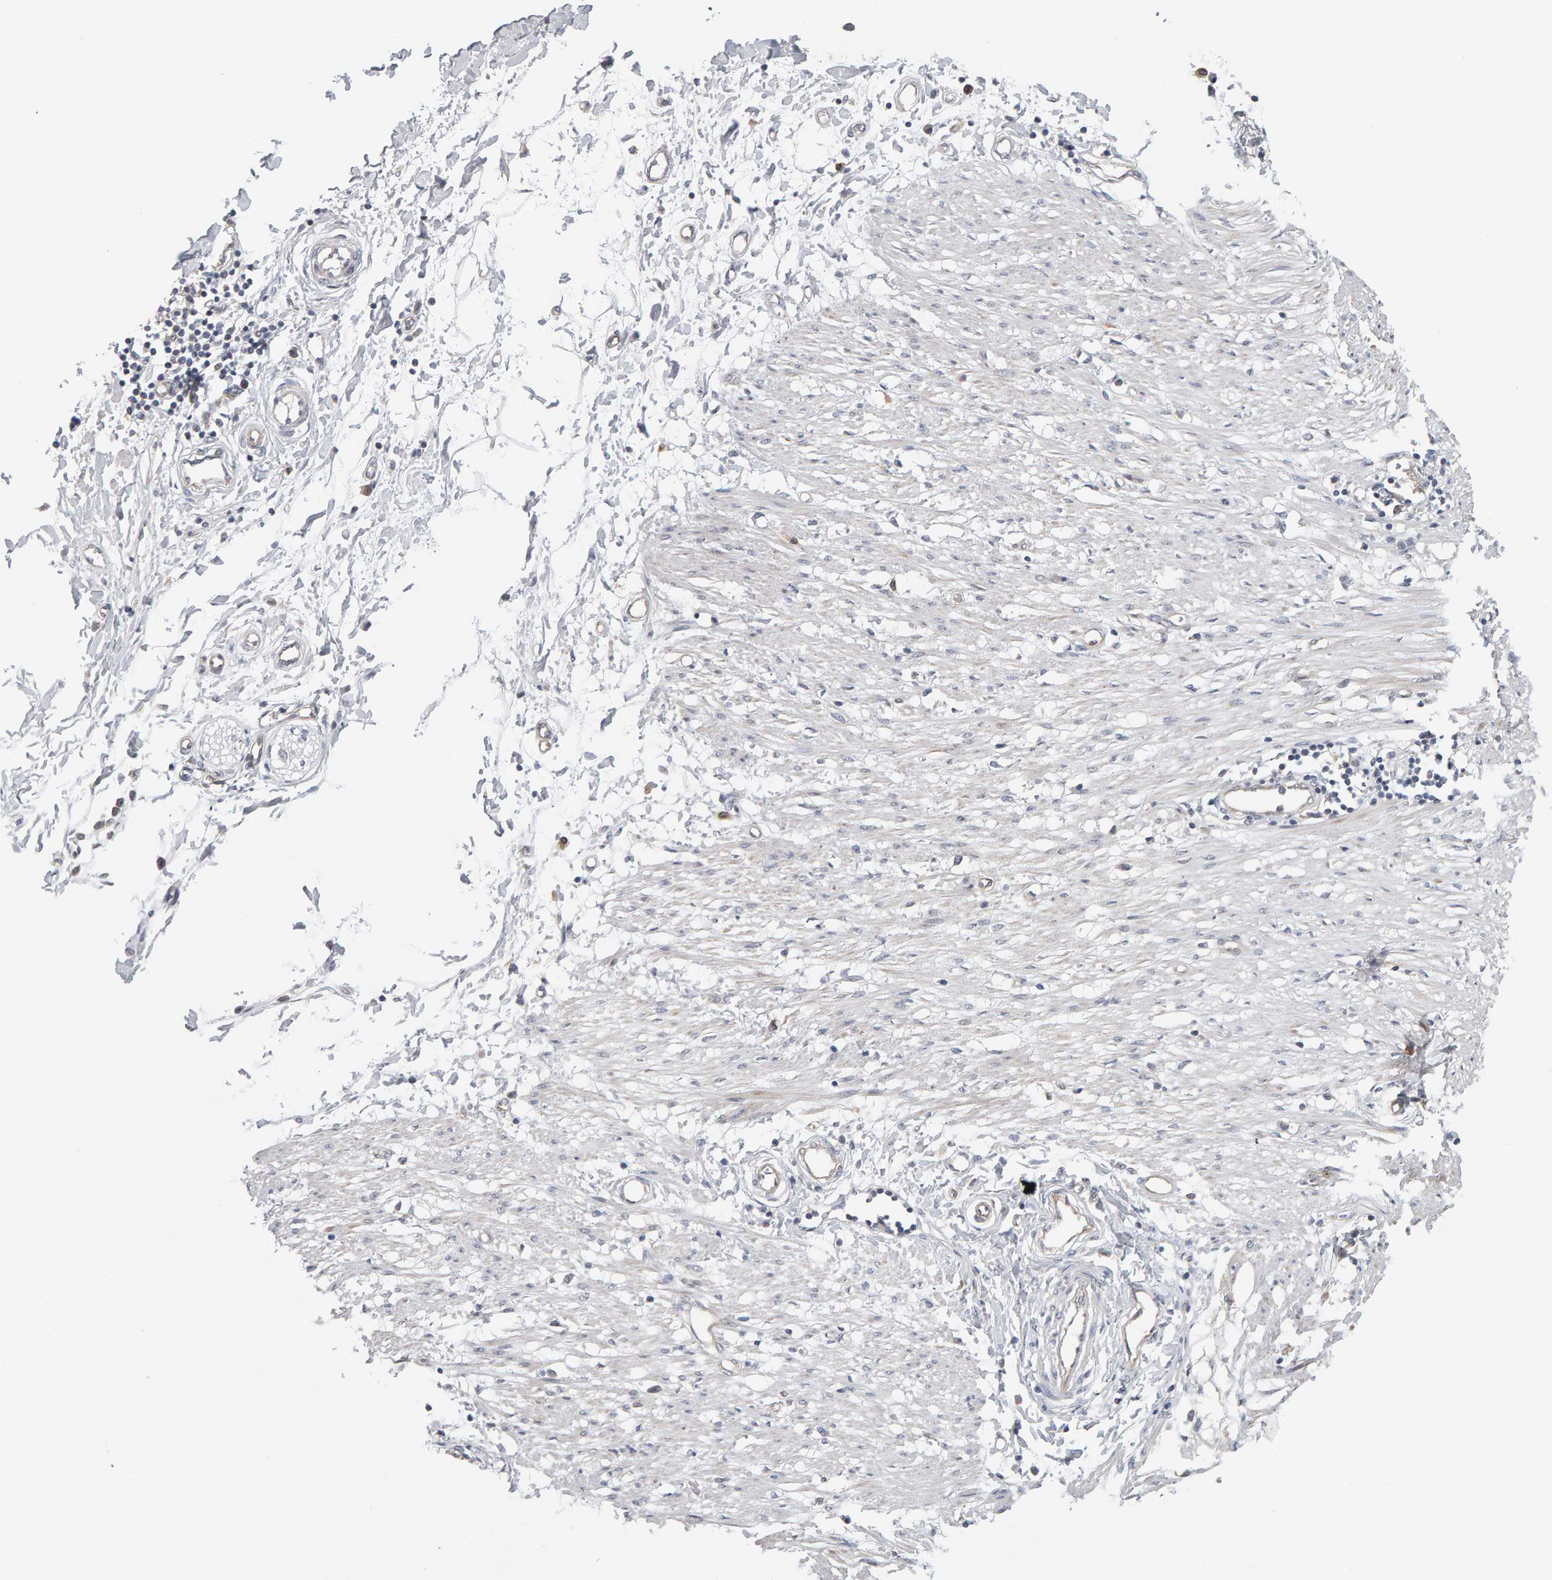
{"staining": {"intensity": "negative", "quantity": "none", "location": "none"}, "tissue": "adipose tissue", "cell_type": "Adipocytes", "image_type": "normal", "snomed": [{"axis": "morphology", "description": "Normal tissue, NOS"}, {"axis": "morphology", "description": "Adenocarcinoma, NOS"}, {"axis": "topography", "description": "Colon"}, {"axis": "topography", "description": "Peripheral nerve tissue"}], "caption": "IHC of benign human adipose tissue displays no expression in adipocytes.", "gene": "MSRA", "patient": {"sex": "male", "age": 14}}